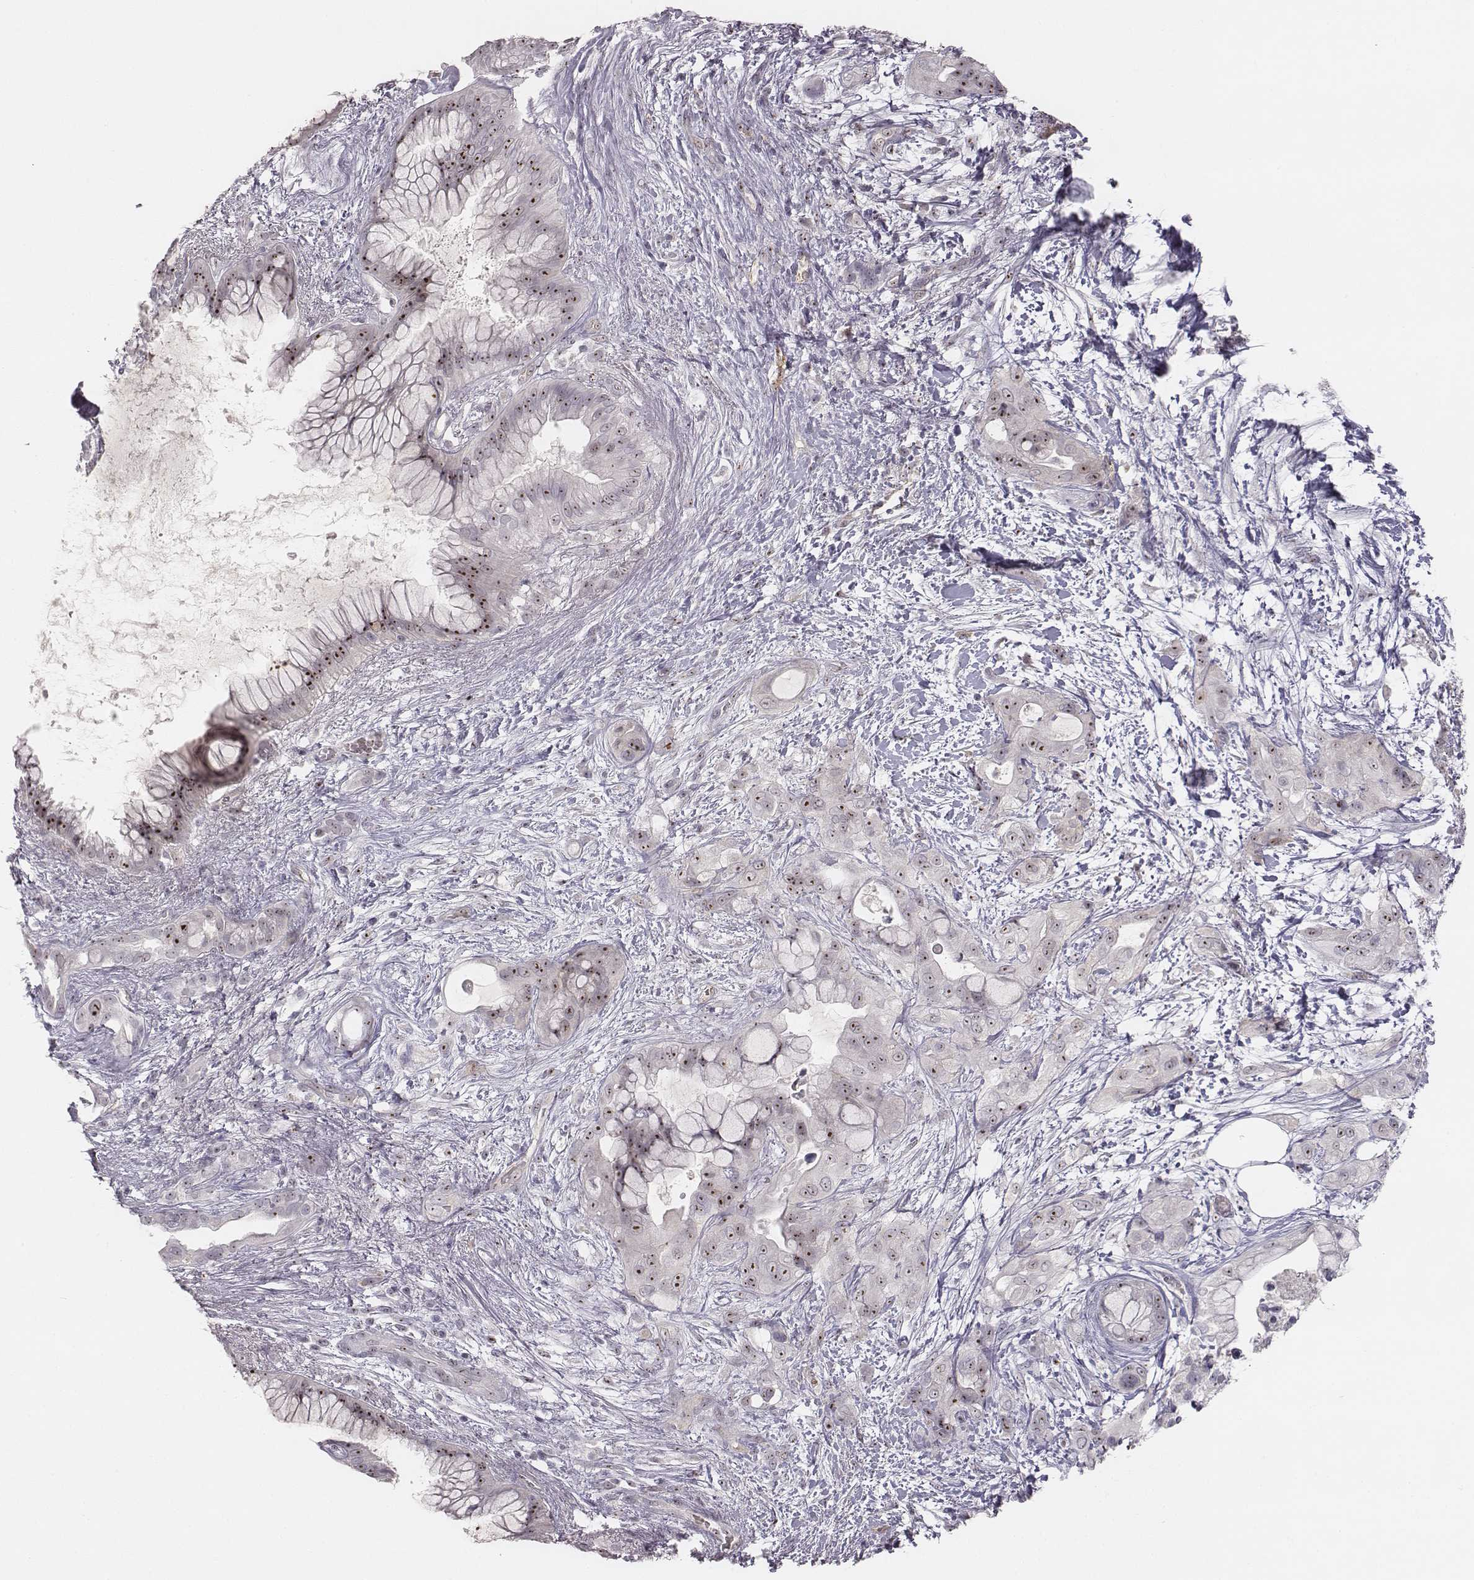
{"staining": {"intensity": "strong", "quantity": "25%-75%", "location": "nuclear"}, "tissue": "pancreatic cancer", "cell_type": "Tumor cells", "image_type": "cancer", "snomed": [{"axis": "morphology", "description": "Adenocarcinoma, NOS"}, {"axis": "topography", "description": "Pancreas"}], "caption": "Pancreatic cancer stained for a protein (brown) demonstrates strong nuclear positive staining in about 25%-75% of tumor cells.", "gene": "NIFK", "patient": {"sex": "male", "age": 71}}